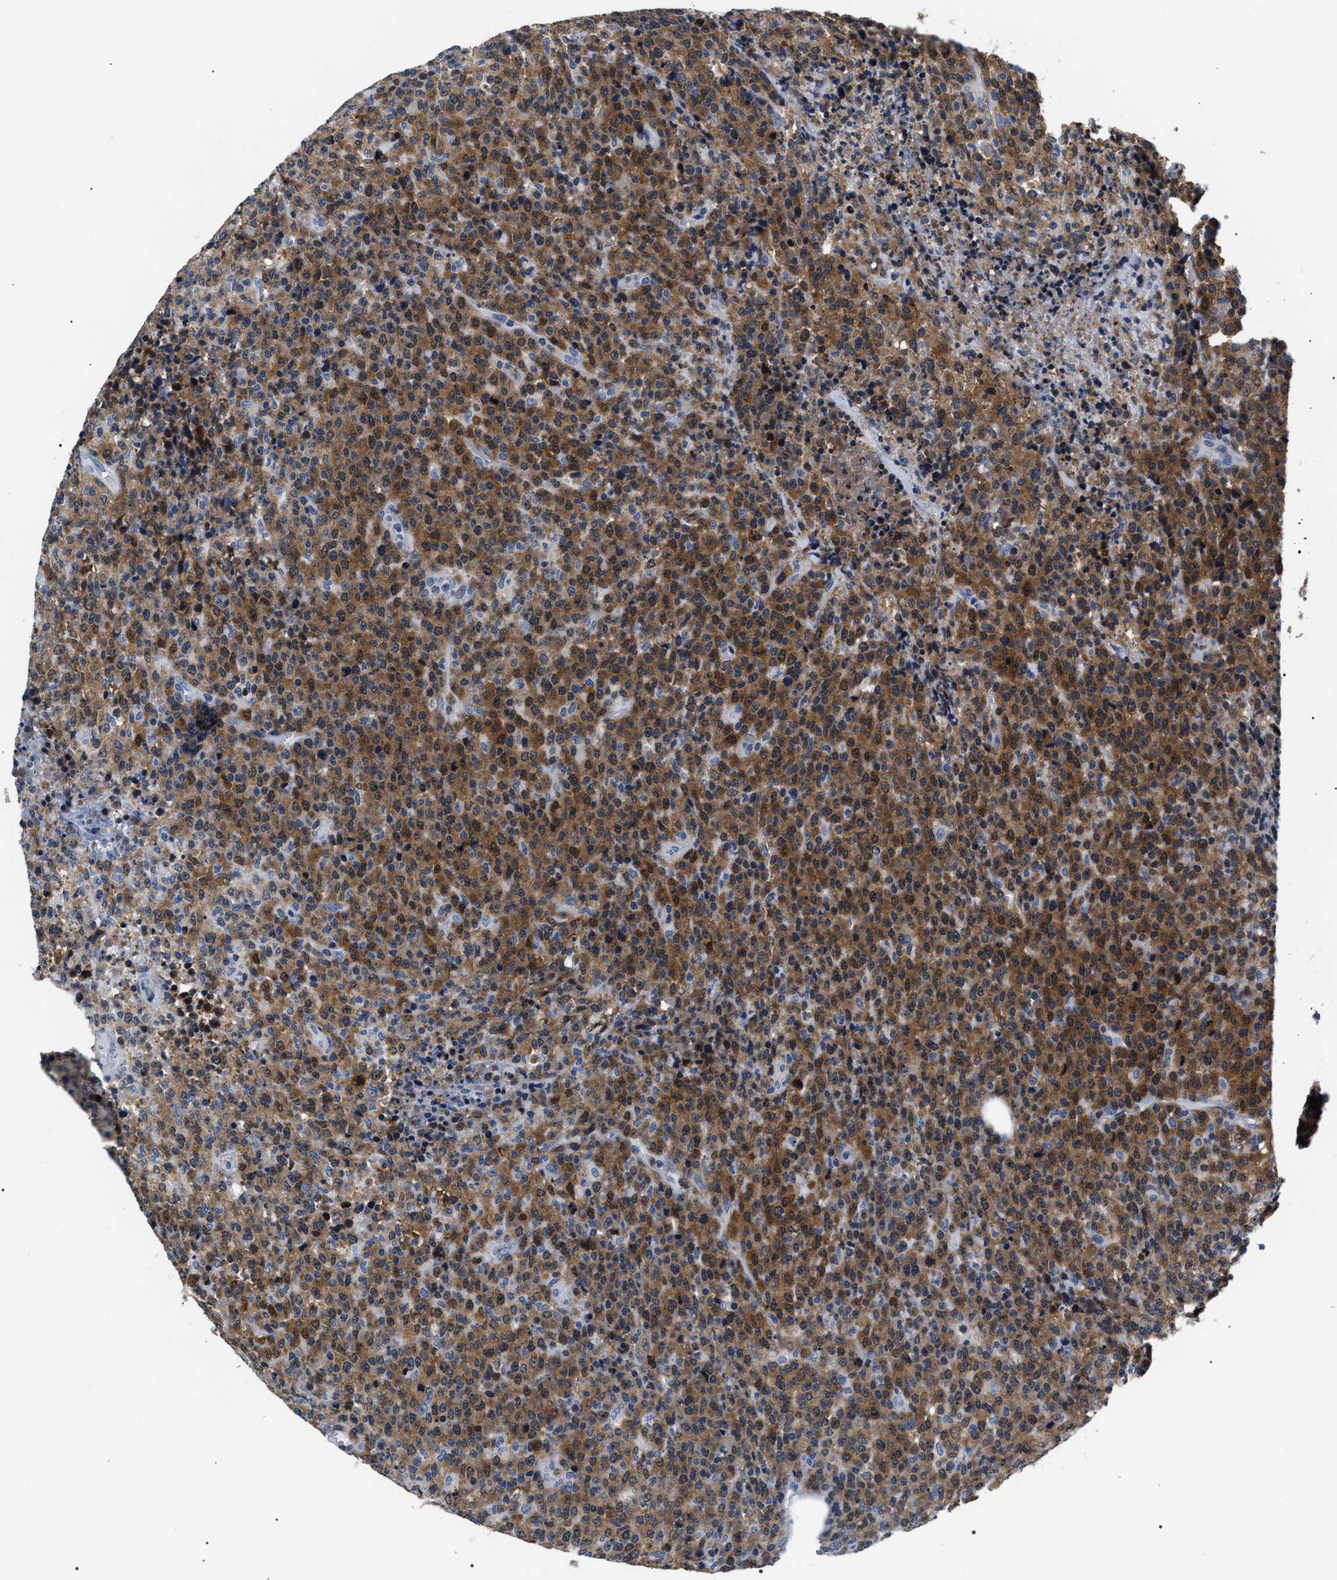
{"staining": {"intensity": "moderate", "quantity": "25%-75%", "location": "cytoplasmic/membranous,nuclear"}, "tissue": "lymphoma", "cell_type": "Tumor cells", "image_type": "cancer", "snomed": [{"axis": "morphology", "description": "Malignant lymphoma, non-Hodgkin's type, Low grade"}, {"axis": "topography", "description": "Lymph node"}], "caption": "An immunohistochemistry (IHC) histopathology image of tumor tissue is shown. Protein staining in brown labels moderate cytoplasmic/membranous and nuclear positivity in malignant lymphoma, non-Hodgkin's type (low-grade) within tumor cells. The staining was performed using DAB (3,3'-diaminobenzidine), with brown indicating positive protein expression. Nuclei are stained blue with hematoxylin.", "gene": "BAG2", "patient": {"sex": "male", "age": 66}}